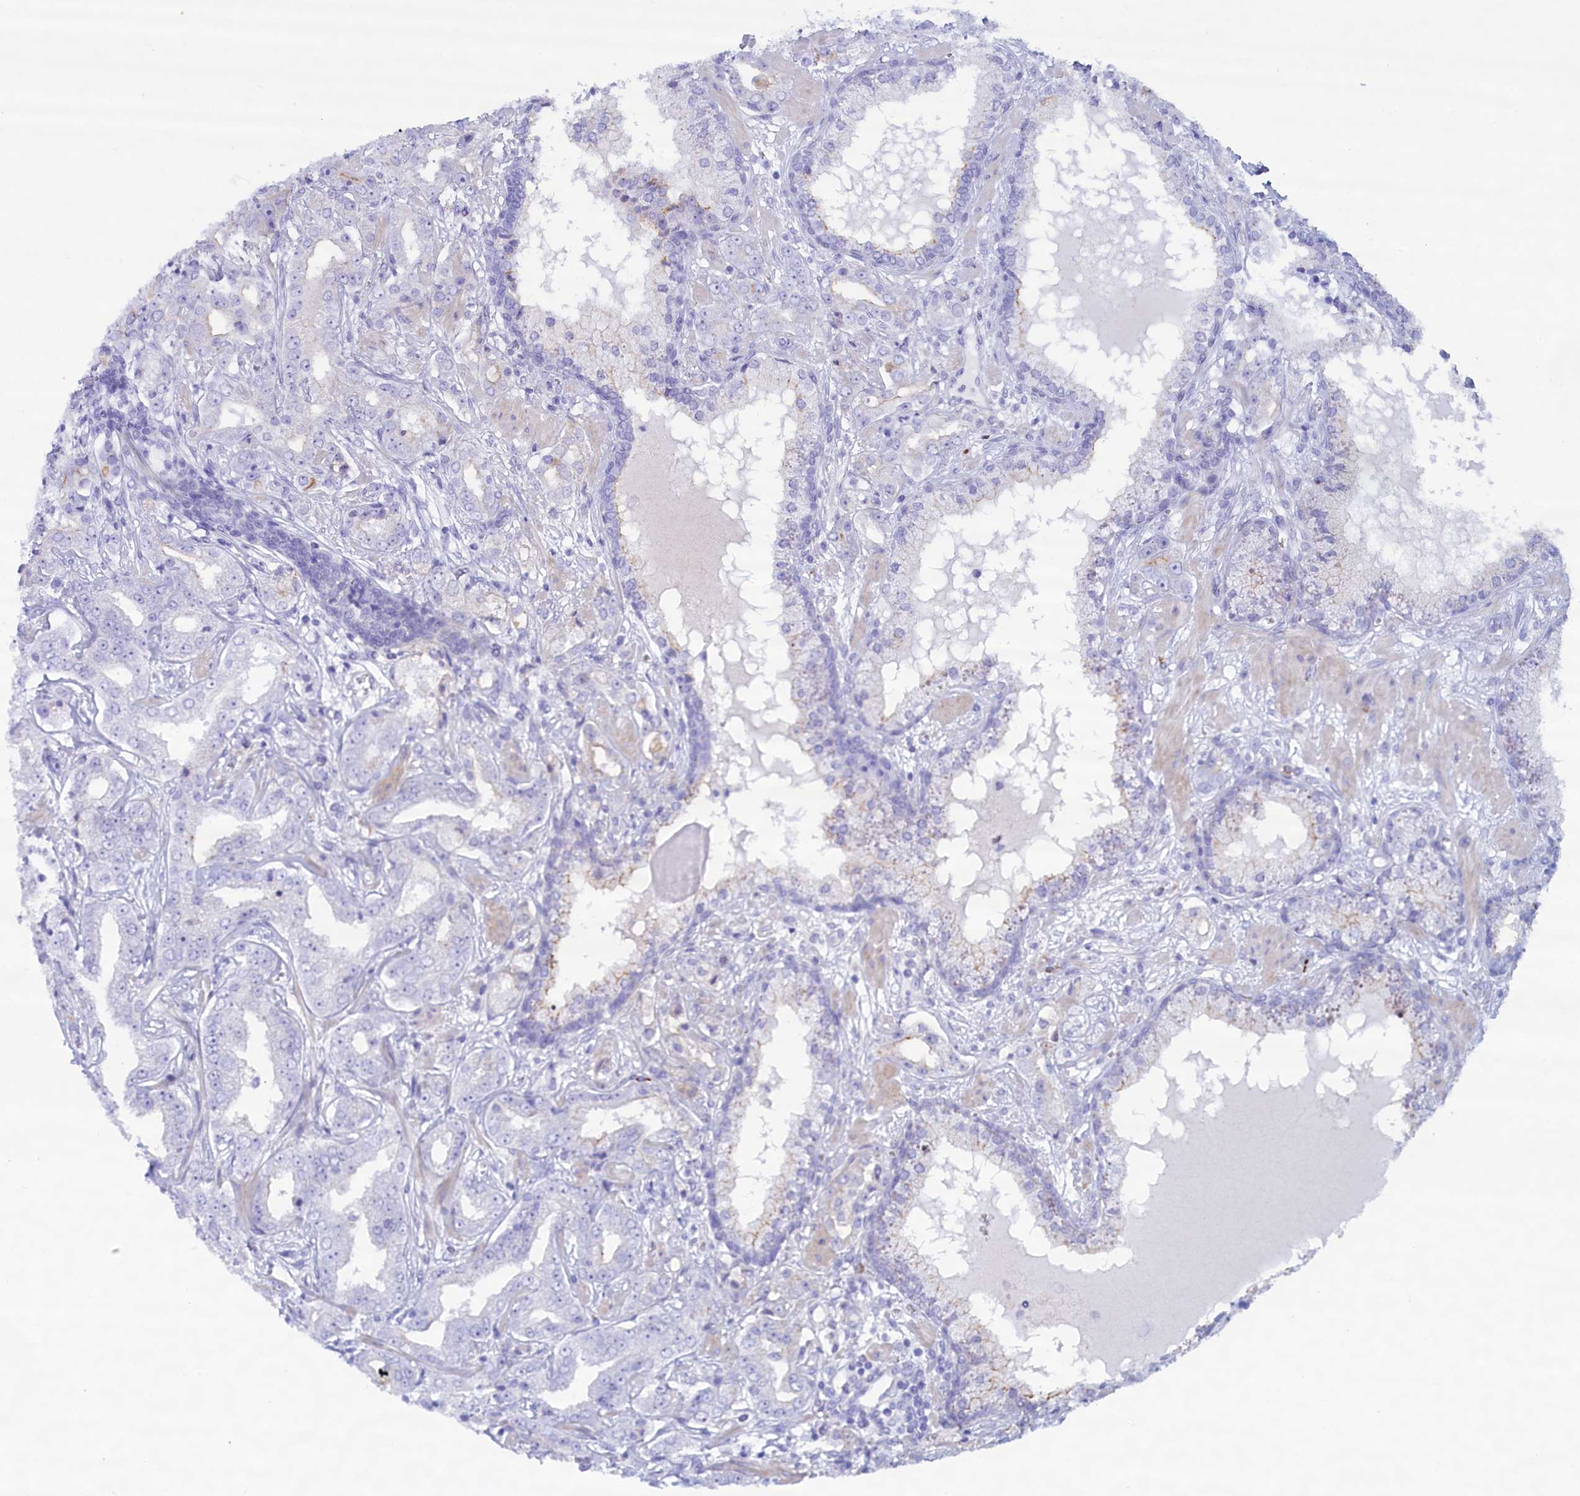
{"staining": {"intensity": "negative", "quantity": "none", "location": "none"}, "tissue": "prostate cancer", "cell_type": "Tumor cells", "image_type": "cancer", "snomed": [{"axis": "morphology", "description": "Adenocarcinoma, High grade"}, {"axis": "topography", "description": "Prostate"}], "caption": "The IHC photomicrograph has no significant staining in tumor cells of prostate cancer tissue. (DAB immunohistochemistry (IHC), high magnification).", "gene": "MPV17L2", "patient": {"sex": "male", "age": 63}}